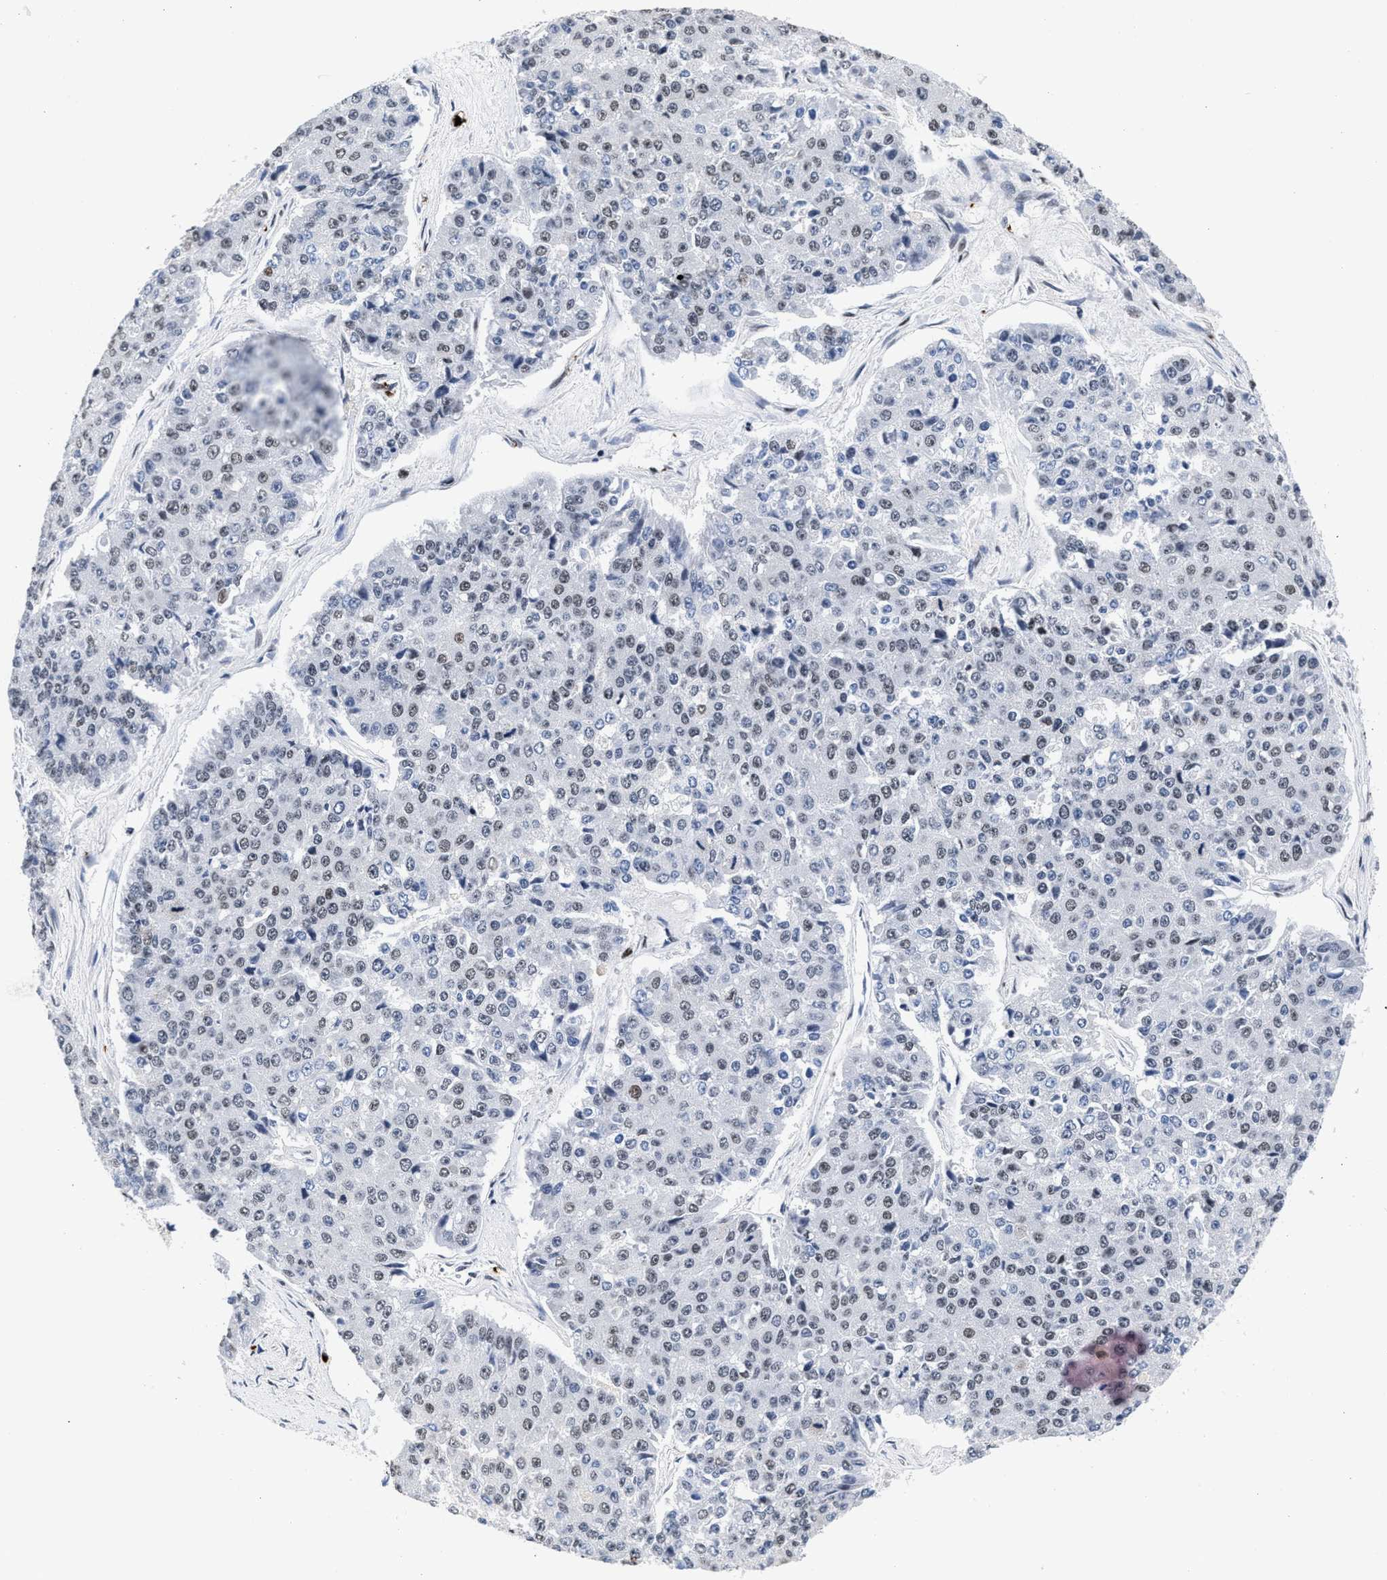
{"staining": {"intensity": "weak", "quantity": "25%-75%", "location": "nuclear"}, "tissue": "pancreatic cancer", "cell_type": "Tumor cells", "image_type": "cancer", "snomed": [{"axis": "morphology", "description": "Adenocarcinoma, NOS"}, {"axis": "topography", "description": "Pancreas"}], "caption": "A micrograph showing weak nuclear staining in approximately 25%-75% of tumor cells in pancreatic cancer (adenocarcinoma), as visualized by brown immunohistochemical staining.", "gene": "RAD21", "patient": {"sex": "male", "age": 50}}